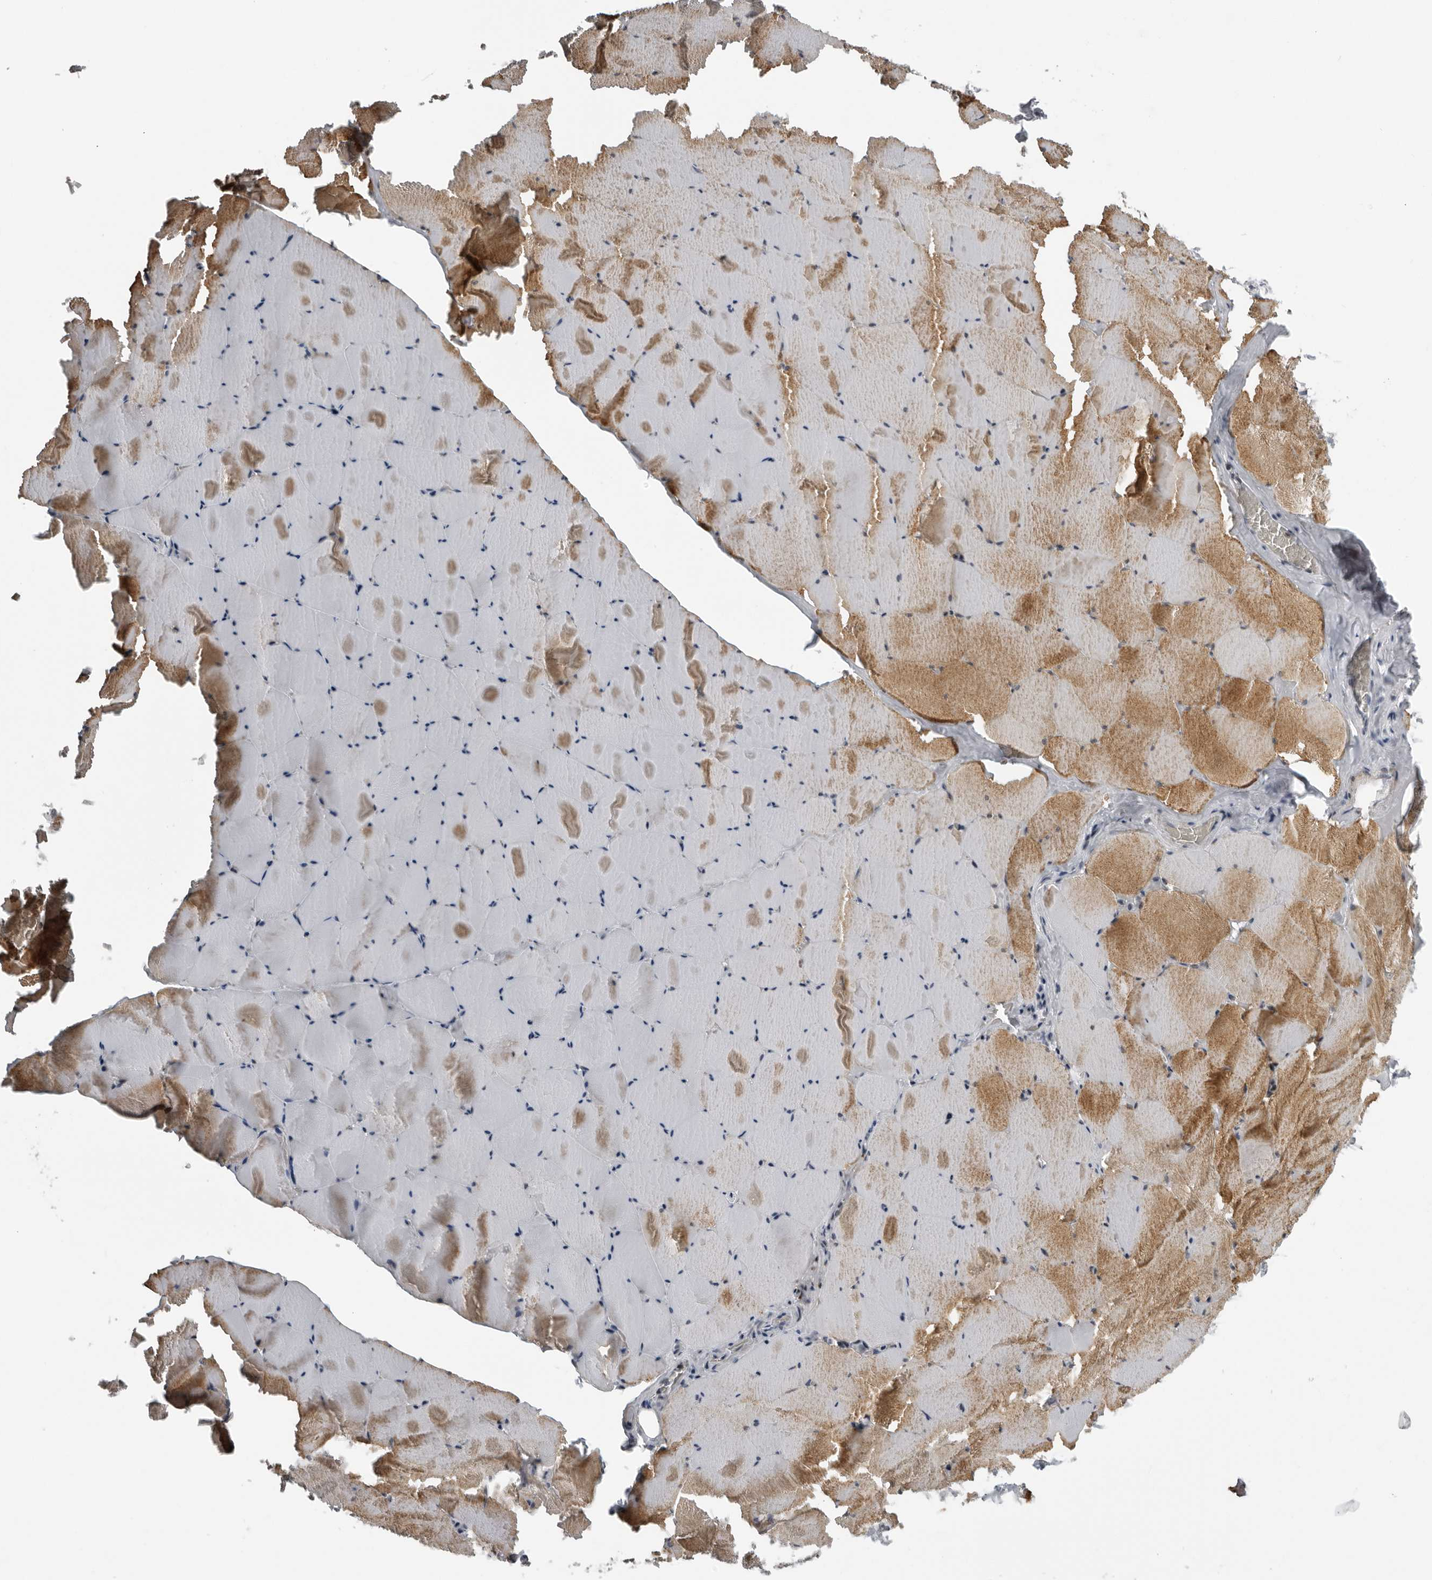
{"staining": {"intensity": "moderate", "quantity": "25%-75%", "location": "cytoplasmic/membranous"}, "tissue": "skeletal muscle", "cell_type": "Myocytes", "image_type": "normal", "snomed": [{"axis": "morphology", "description": "Normal tissue, NOS"}, {"axis": "topography", "description": "Skeletal muscle"}], "caption": "Protein staining of normal skeletal muscle displays moderate cytoplasmic/membranous staining in about 25%-75% of myocytes.", "gene": "ALPK2", "patient": {"sex": "male", "age": 62}}